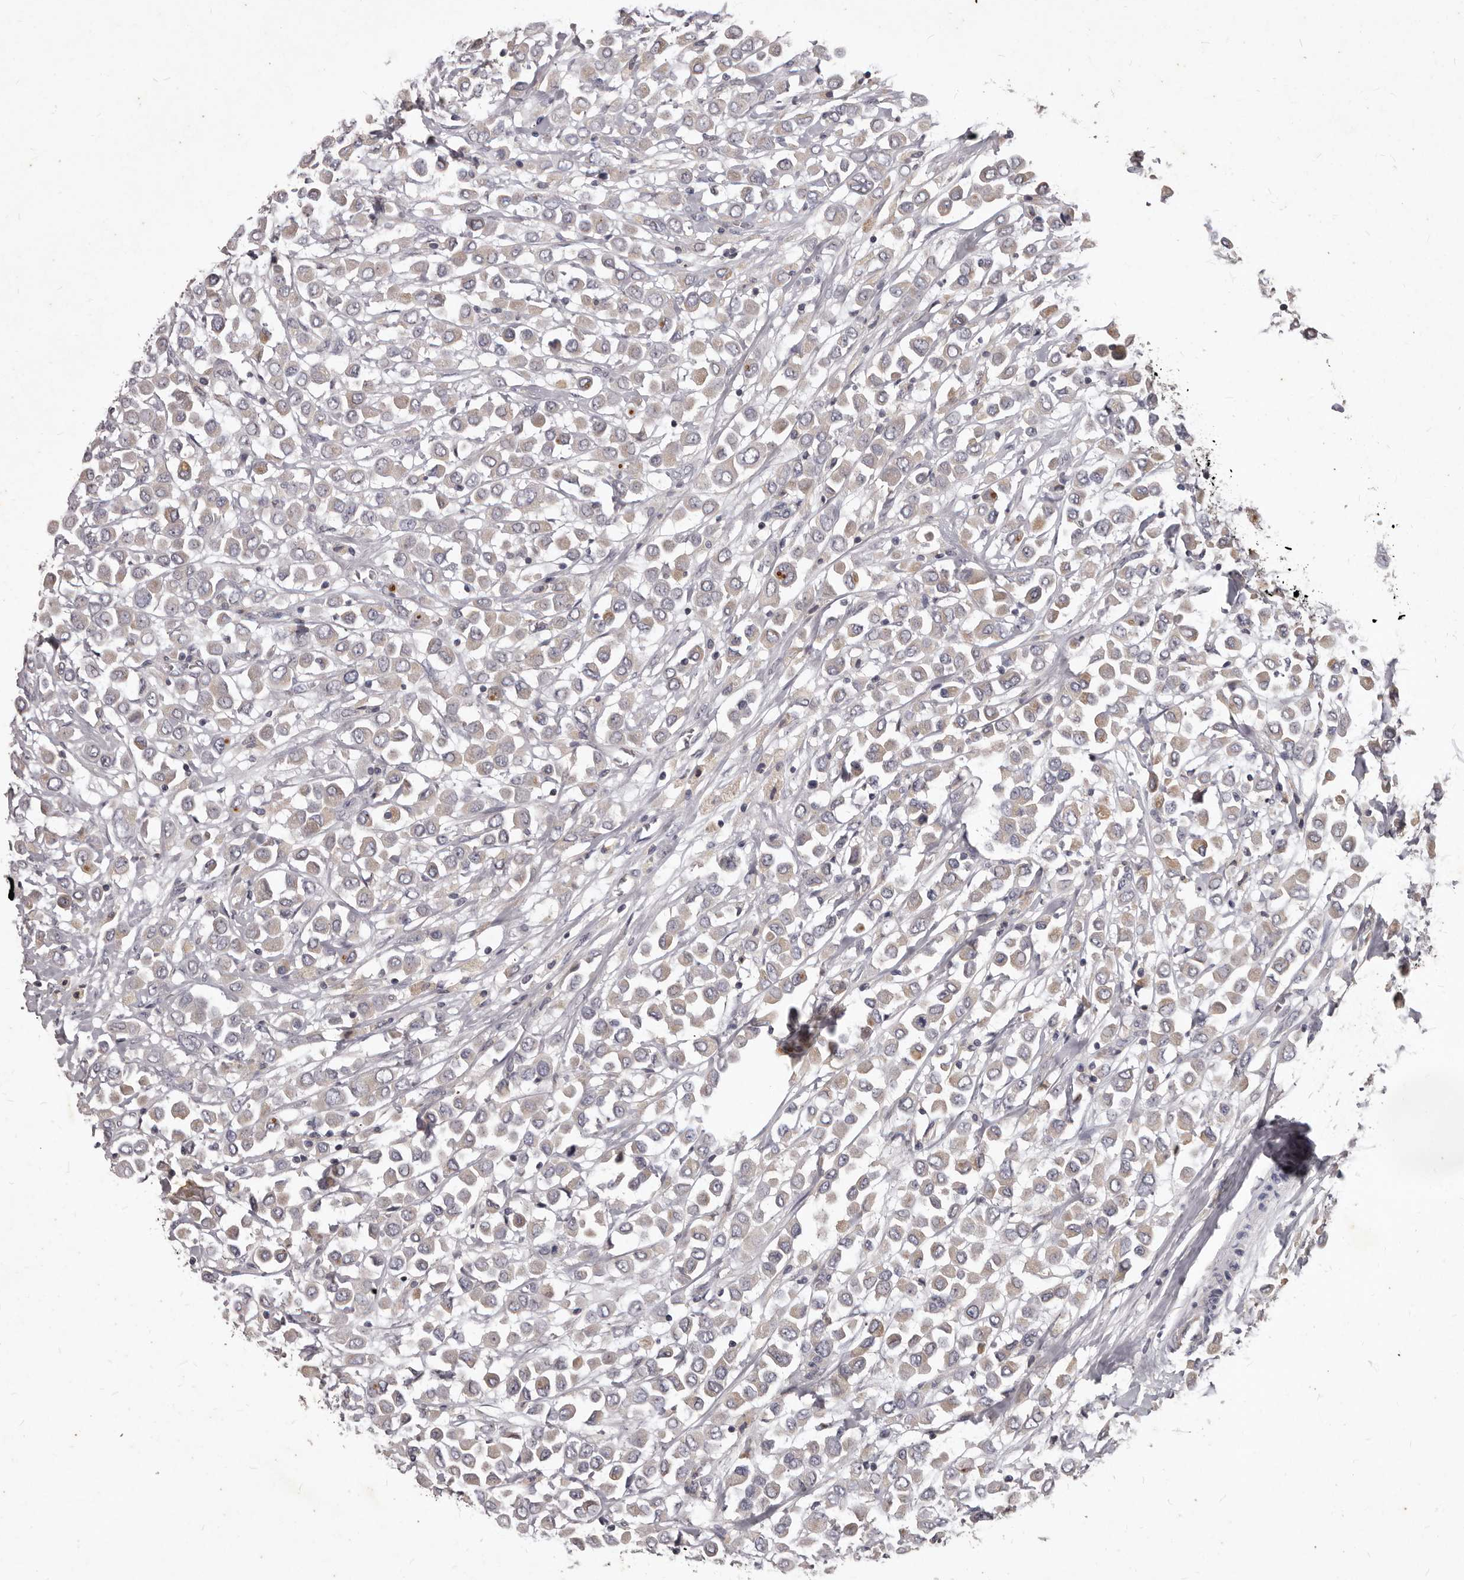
{"staining": {"intensity": "moderate", "quantity": "<25%", "location": "cytoplasmic/membranous"}, "tissue": "breast cancer", "cell_type": "Tumor cells", "image_type": "cancer", "snomed": [{"axis": "morphology", "description": "Duct carcinoma"}, {"axis": "topography", "description": "Breast"}], "caption": "Breast invasive ductal carcinoma stained with DAB (3,3'-diaminobenzidine) immunohistochemistry (IHC) demonstrates low levels of moderate cytoplasmic/membranous staining in approximately <25% of tumor cells. Using DAB (brown) and hematoxylin (blue) stains, captured at high magnification using brightfield microscopy.", "gene": "GPRC5C", "patient": {"sex": "female", "age": 61}}